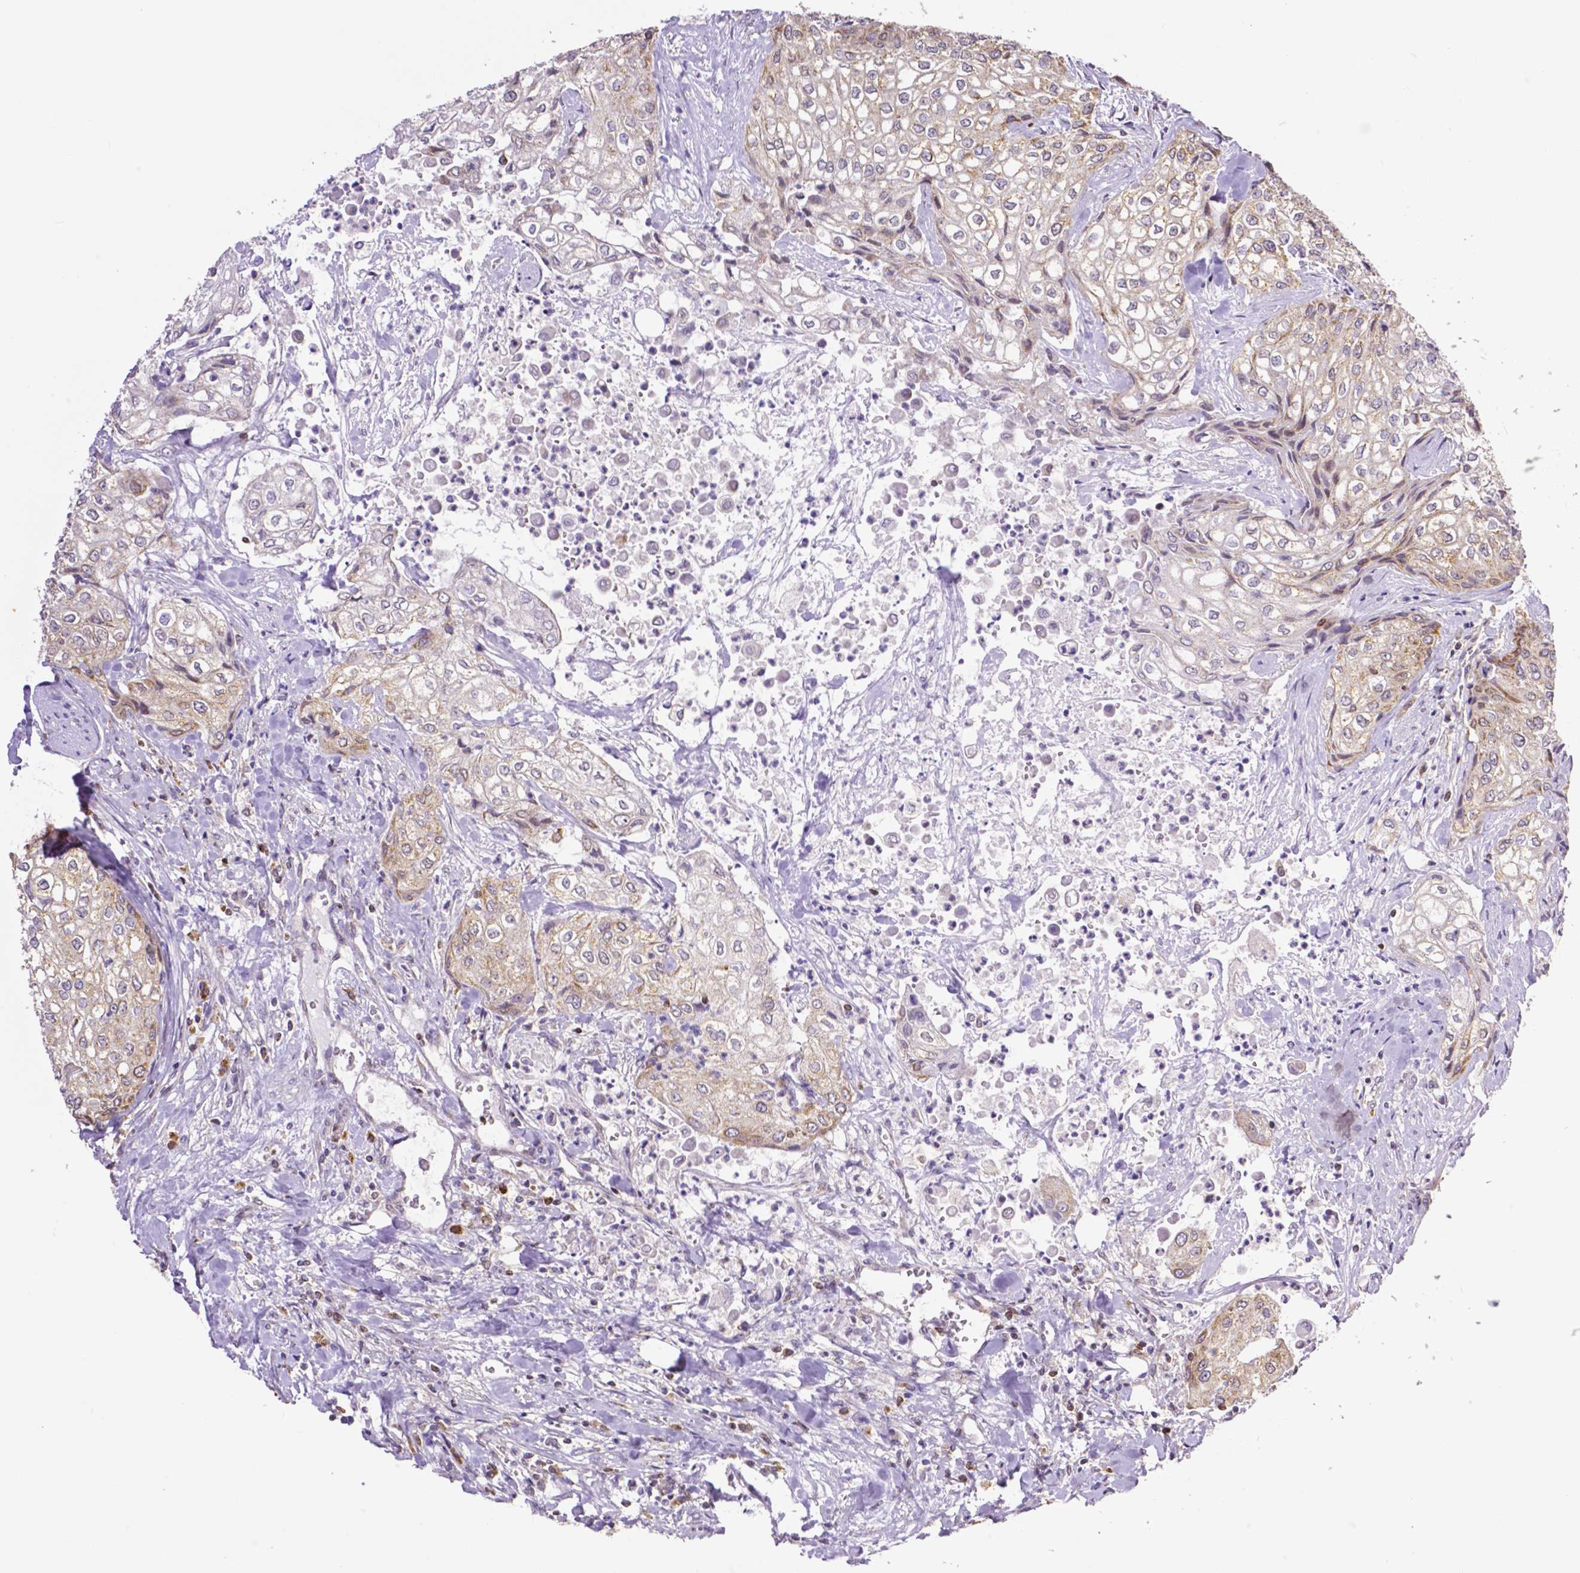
{"staining": {"intensity": "moderate", "quantity": "<25%", "location": "cytoplasmic/membranous"}, "tissue": "urothelial cancer", "cell_type": "Tumor cells", "image_type": "cancer", "snomed": [{"axis": "morphology", "description": "Urothelial carcinoma, High grade"}, {"axis": "topography", "description": "Urinary bladder"}], "caption": "Brown immunohistochemical staining in urothelial cancer shows moderate cytoplasmic/membranous expression in about <25% of tumor cells.", "gene": "MCL1", "patient": {"sex": "male", "age": 62}}